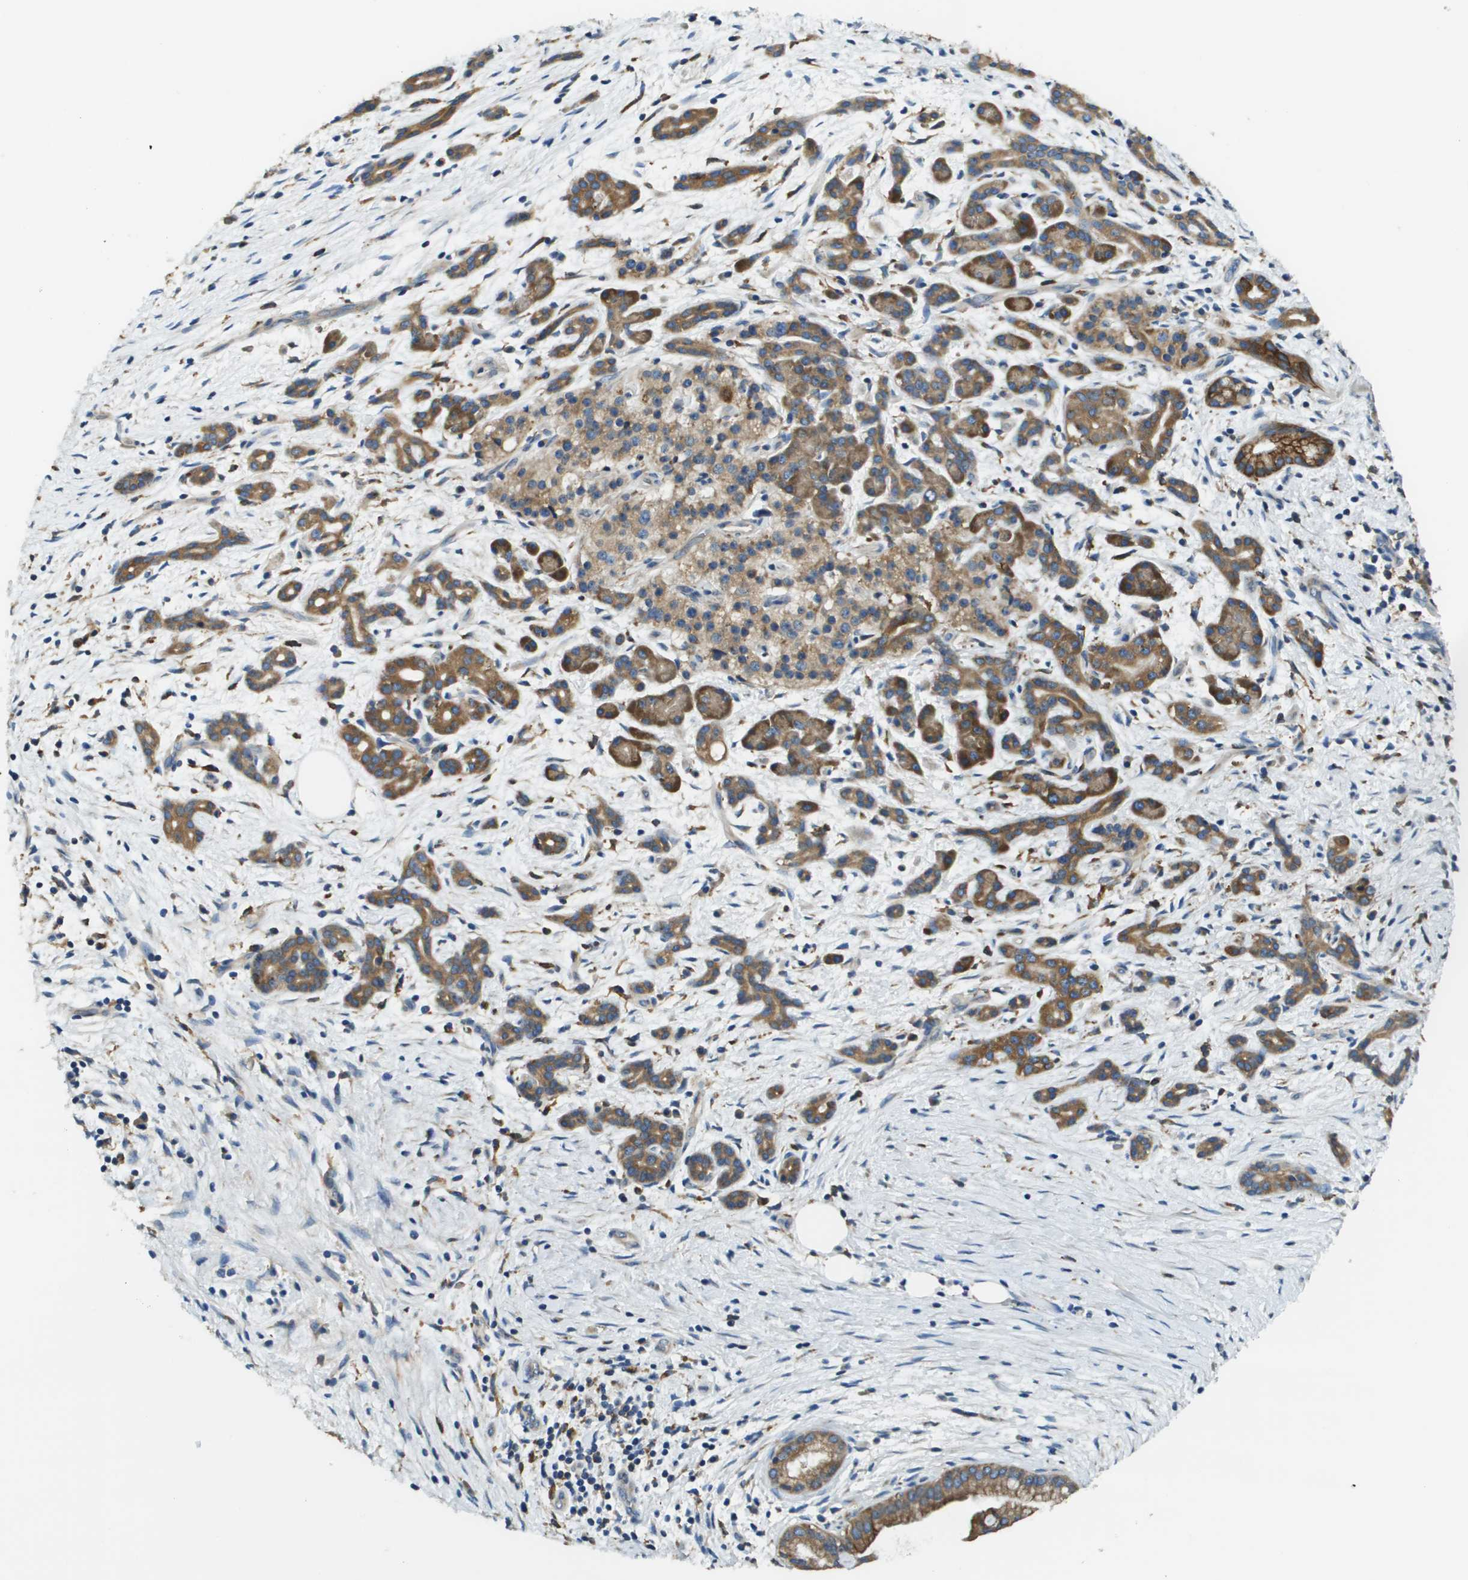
{"staining": {"intensity": "moderate", "quantity": ">75%", "location": "cytoplasmic/membranous"}, "tissue": "pancreatic cancer", "cell_type": "Tumor cells", "image_type": "cancer", "snomed": [{"axis": "morphology", "description": "Adenocarcinoma, NOS"}, {"axis": "topography", "description": "Pancreas"}], "caption": "Pancreatic cancer (adenocarcinoma) was stained to show a protein in brown. There is medium levels of moderate cytoplasmic/membranous positivity in approximately >75% of tumor cells. (Stains: DAB in brown, nuclei in blue, Microscopy: brightfield microscopy at high magnification).", "gene": "CNPY3", "patient": {"sex": "female", "age": 70}}